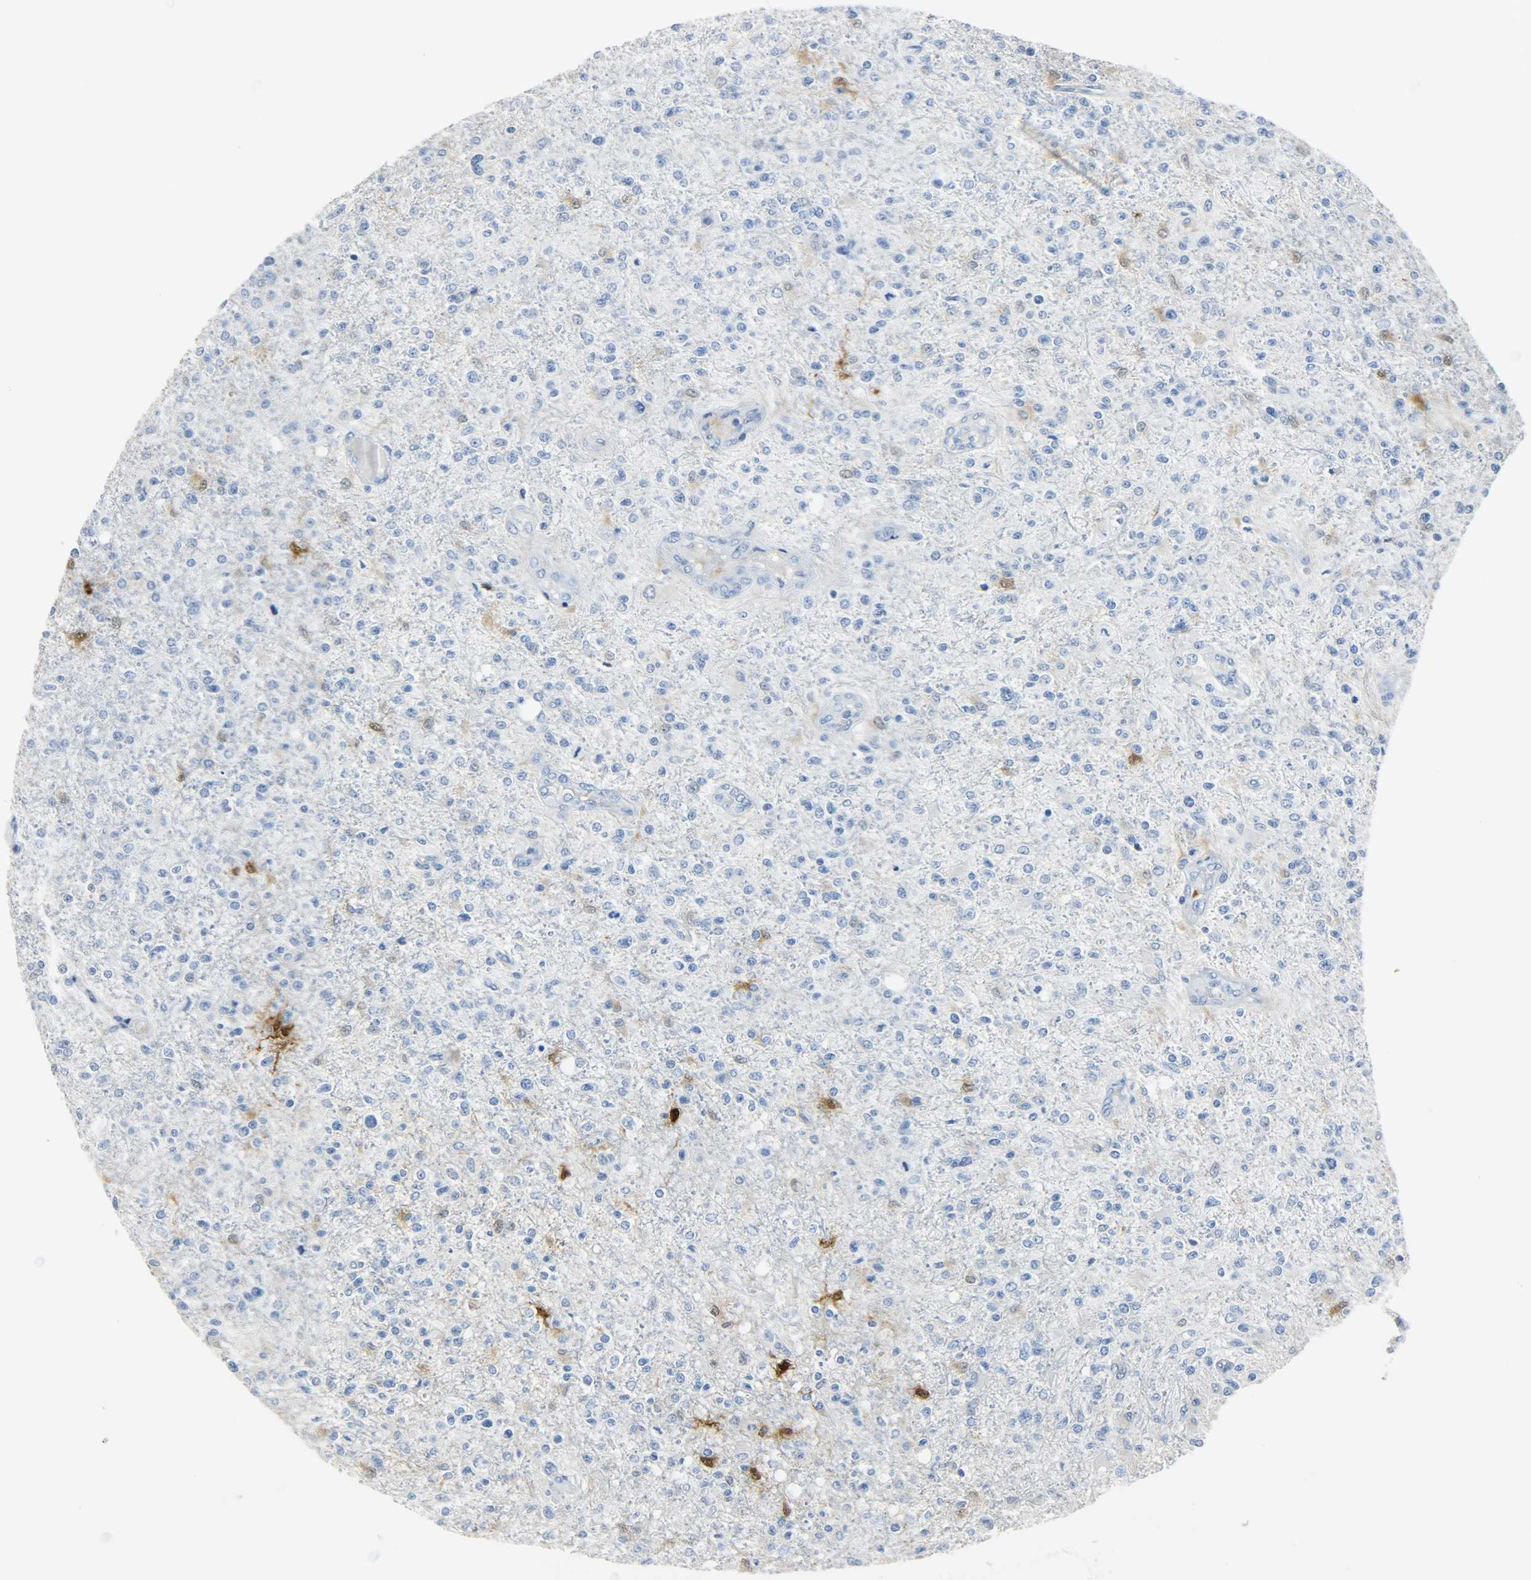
{"staining": {"intensity": "negative", "quantity": "none", "location": "none"}, "tissue": "glioma", "cell_type": "Tumor cells", "image_type": "cancer", "snomed": [{"axis": "morphology", "description": "Glioma, malignant, High grade"}, {"axis": "topography", "description": "Cerebral cortex"}], "caption": "Protein analysis of glioma reveals no significant staining in tumor cells.", "gene": "CA3", "patient": {"sex": "male", "age": 76}}